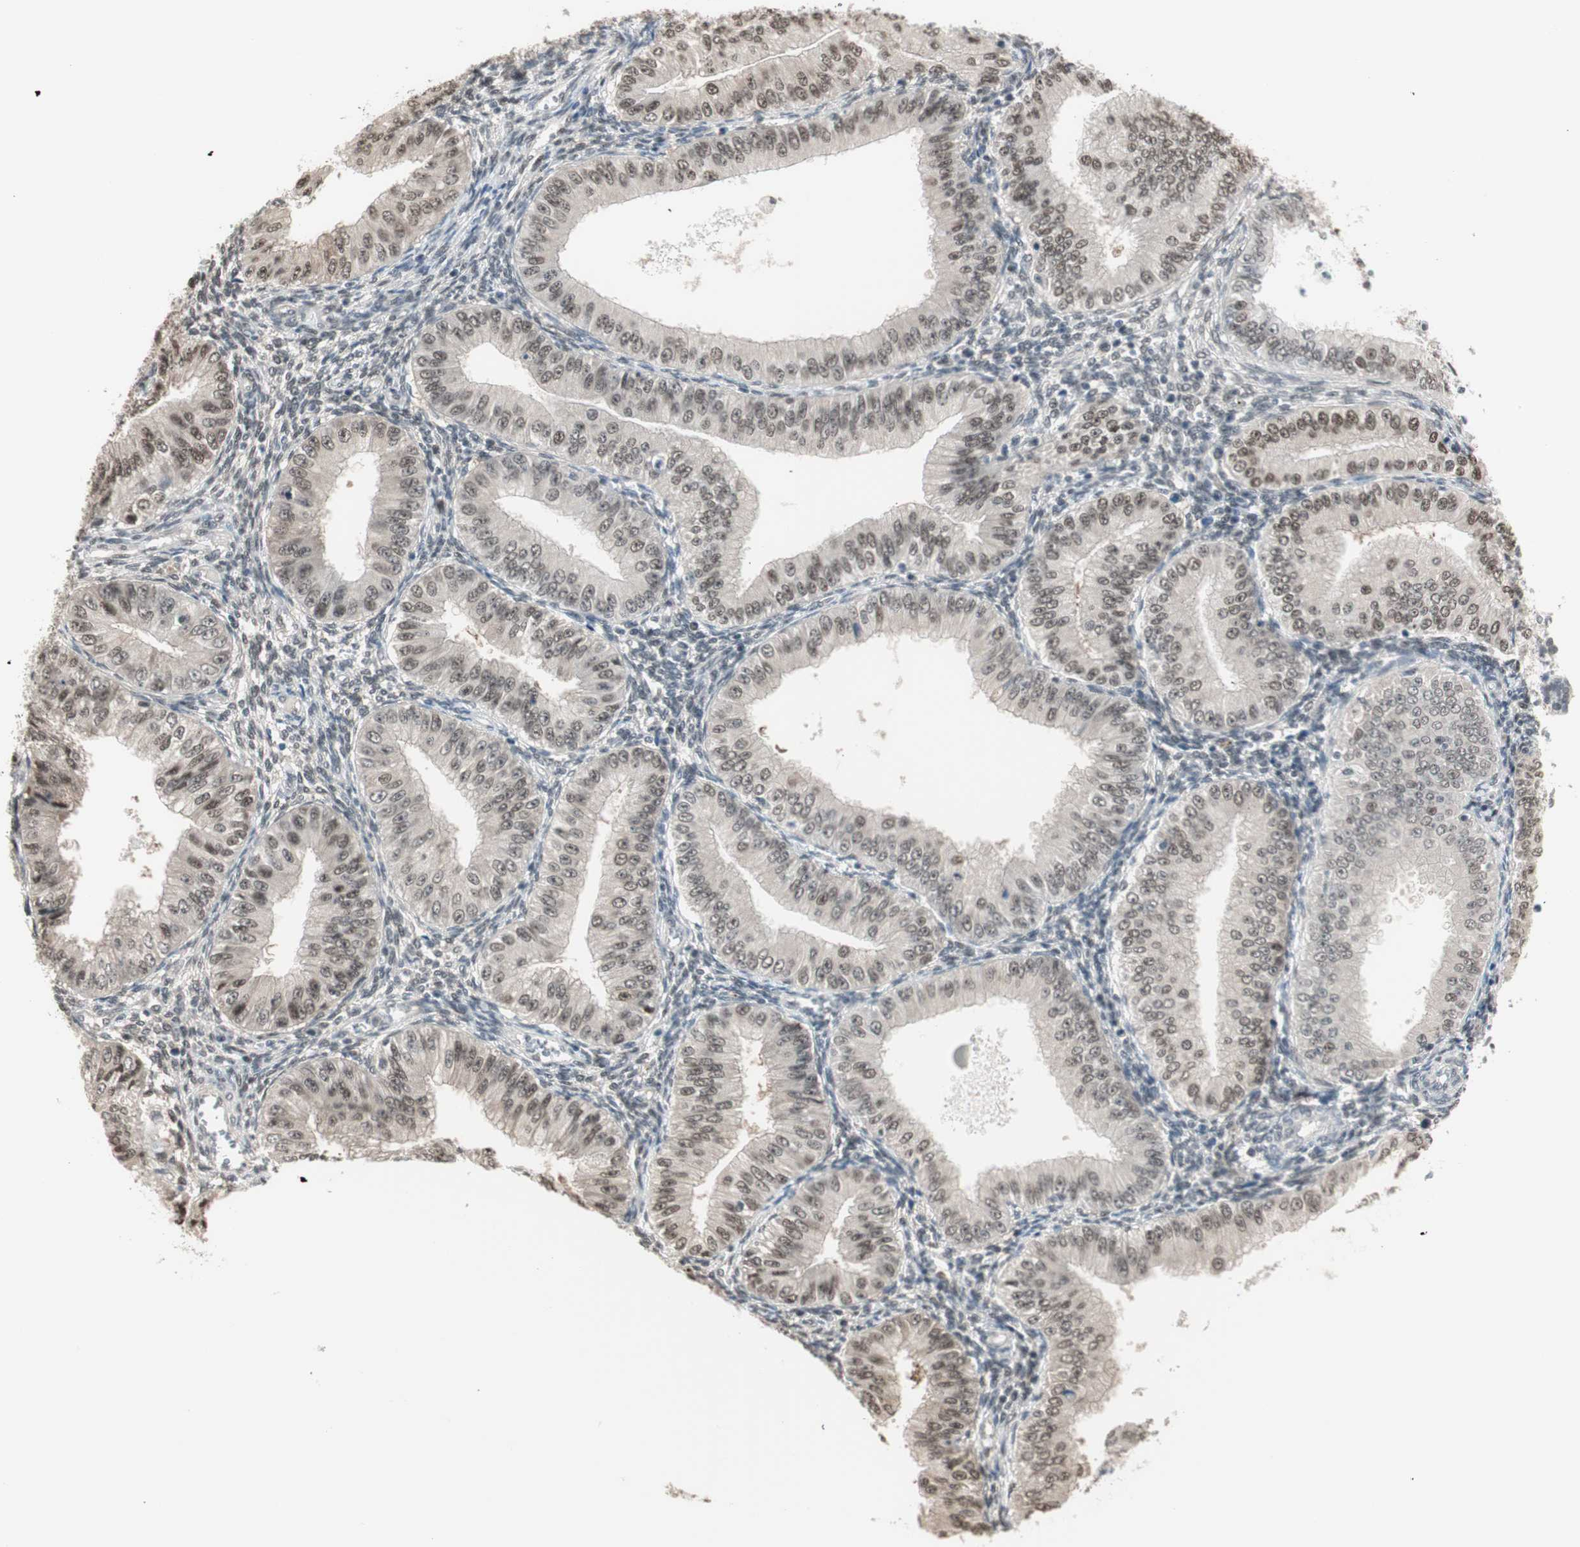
{"staining": {"intensity": "moderate", "quantity": ">75%", "location": "nuclear"}, "tissue": "endometrial cancer", "cell_type": "Tumor cells", "image_type": "cancer", "snomed": [{"axis": "morphology", "description": "Normal tissue, NOS"}, {"axis": "morphology", "description": "Adenocarcinoma, NOS"}, {"axis": "topography", "description": "Endometrium"}], "caption": "Human endometrial cancer (adenocarcinoma) stained for a protein (brown) demonstrates moderate nuclear positive staining in about >75% of tumor cells.", "gene": "LONP2", "patient": {"sex": "female", "age": 53}}